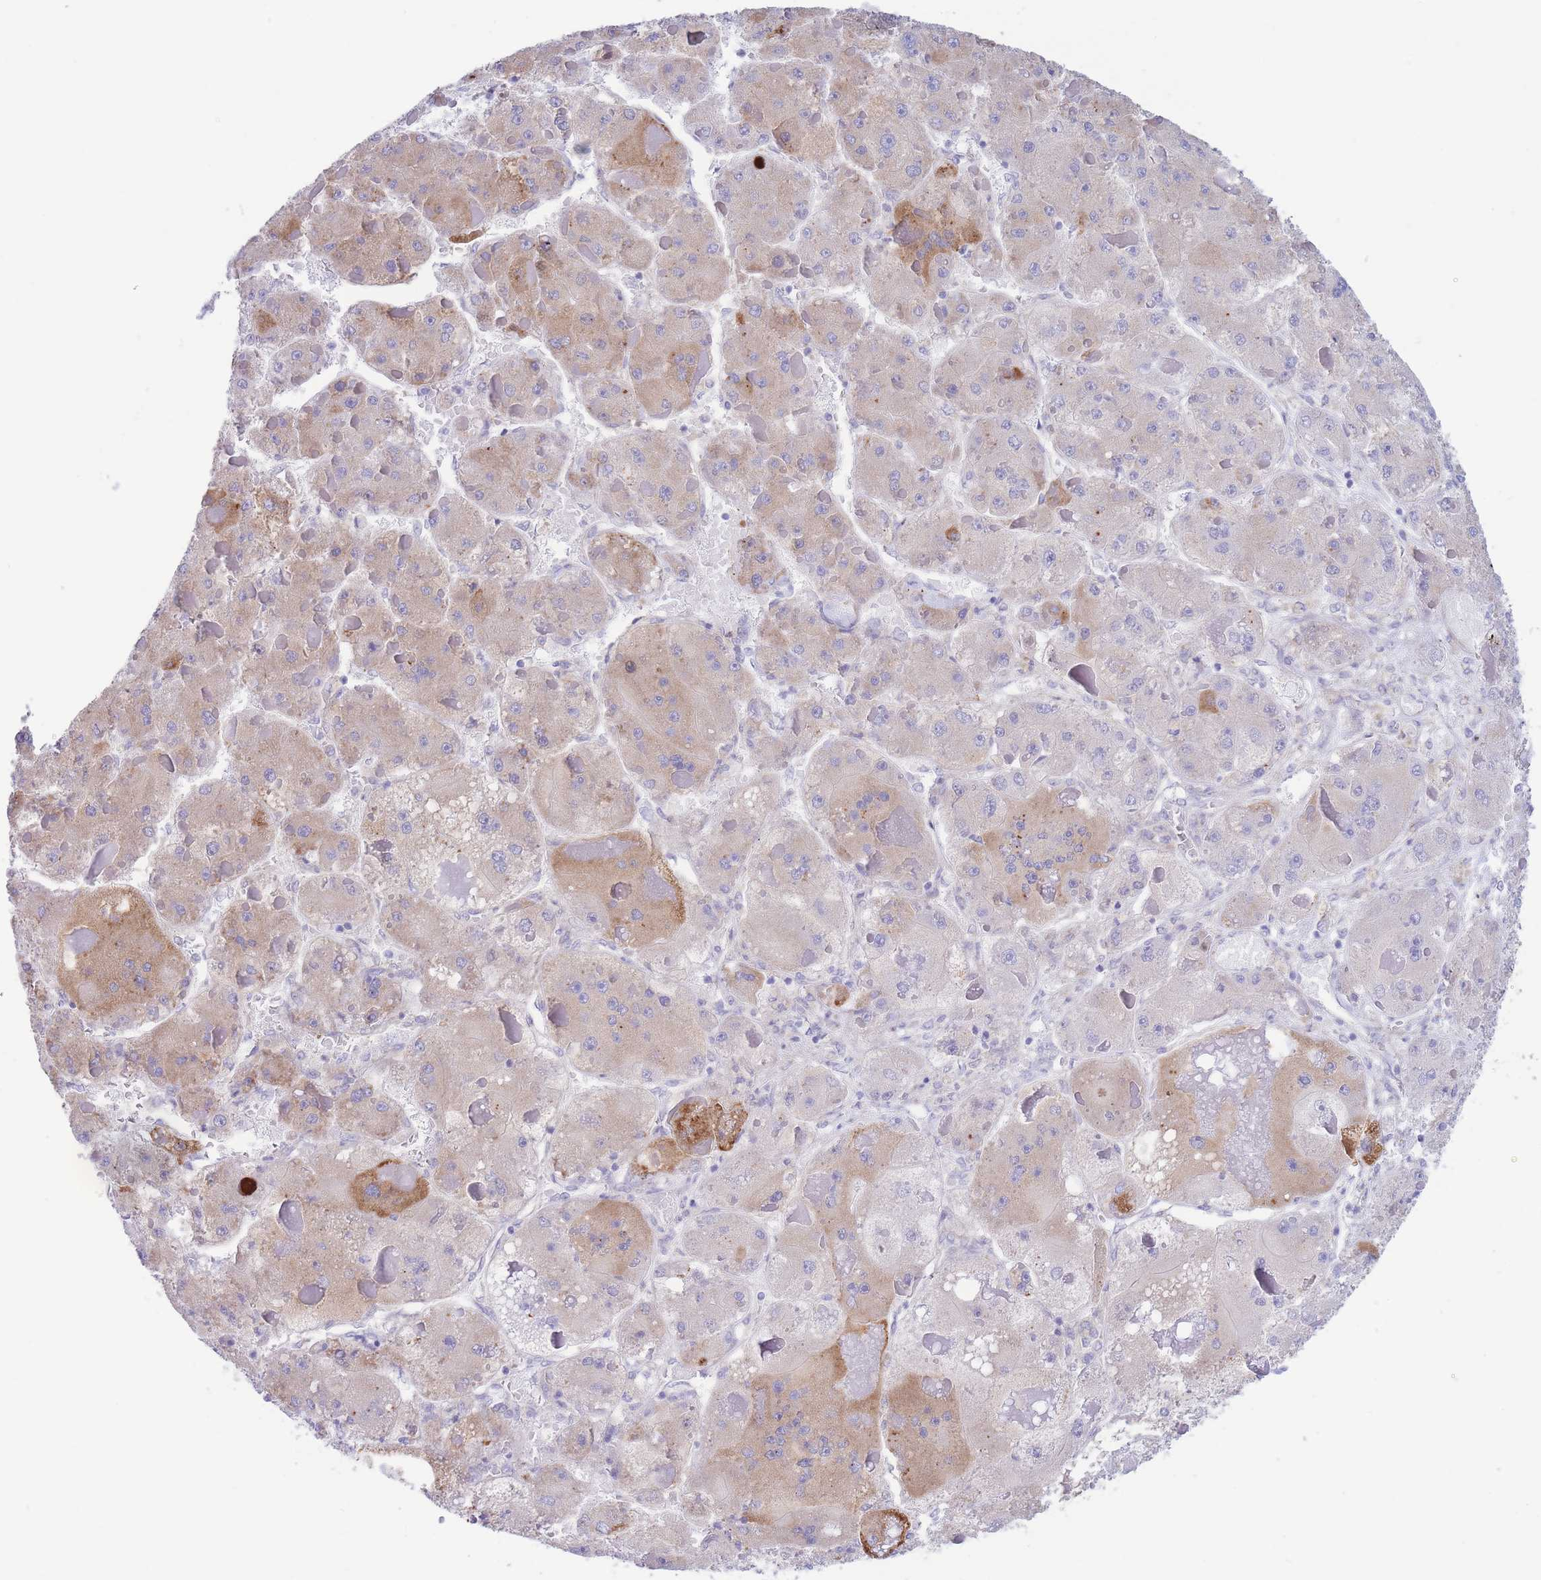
{"staining": {"intensity": "moderate", "quantity": "<25%", "location": "cytoplasmic/membranous"}, "tissue": "liver cancer", "cell_type": "Tumor cells", "image_type": "cancer", "snomed": [{"axis": "morphology", "description": "Carcinoma, Hepatocellular, NOS"}, {"axis": "topography", "description": "Liver"}], "caption": "IHC of liver cancer (hepatocellular carcinoma) exhibits low levels of moderate cytoplasmic/membranous staining in approximately <25% of tumor cells.", "gene": "DET1", "patient": {"sex": "female", "age": 73}}